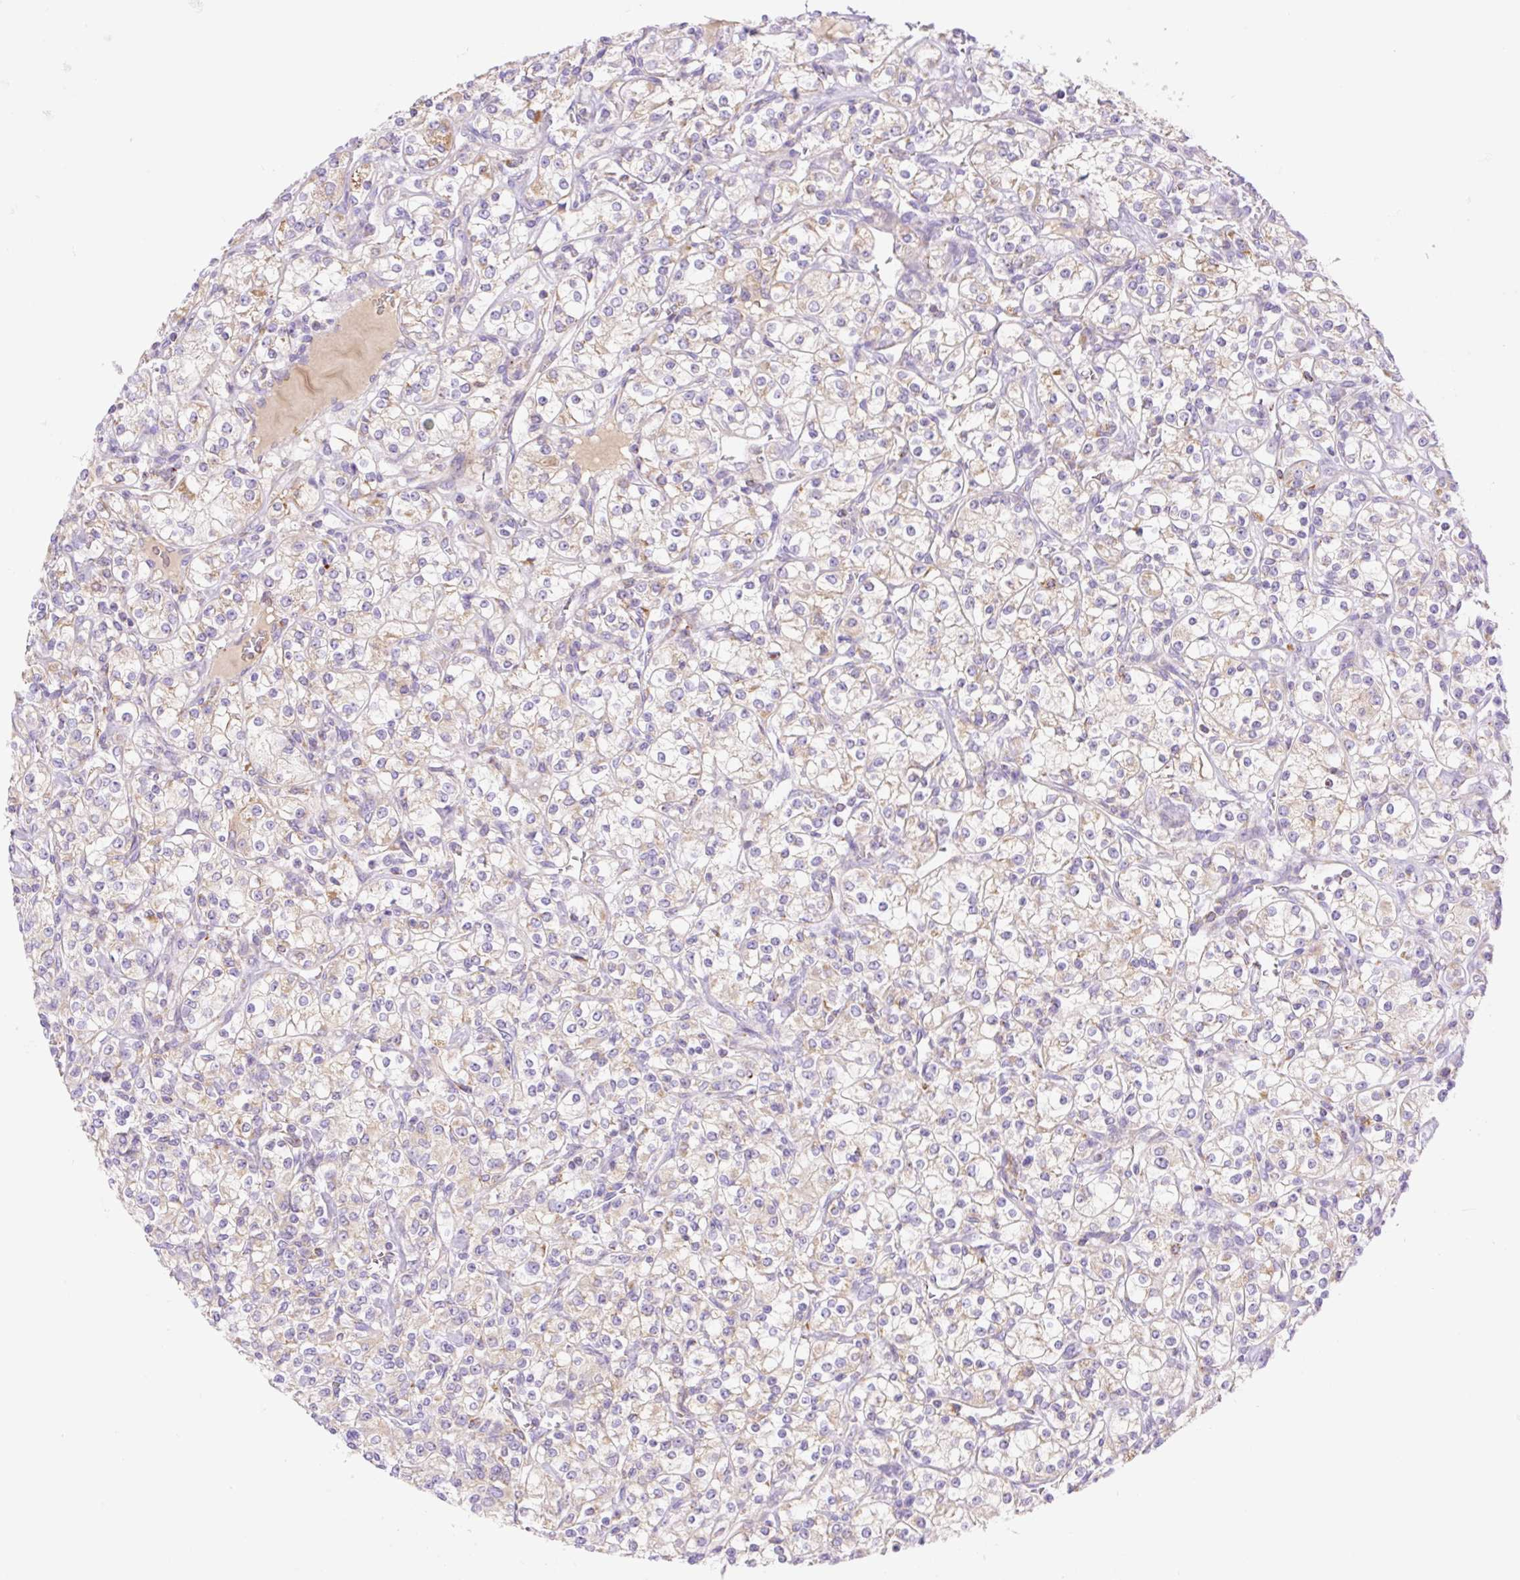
{"staining": {"intensity": "weak", "quantity": "25%-75%", "location": "cytoplasmic/membranous"}, "tissue": "renal cancer", "cell_type": "Tumor cells", "image_type": "cancer", "snomed": [{"axis": "morphology", "description": "Adenocarcinoma, NOS"}, {"axis": "topography", "description": "Kidney"}], "caption": "This image exhibits immunohistochemistry (IHC) staining of renal cancer, with low weak cytoplasmic/membranous expression in approximately 25%-75% of tumor cells.", "gene": "ETNK2", "patient": {"sex": "male", "age": 77}}